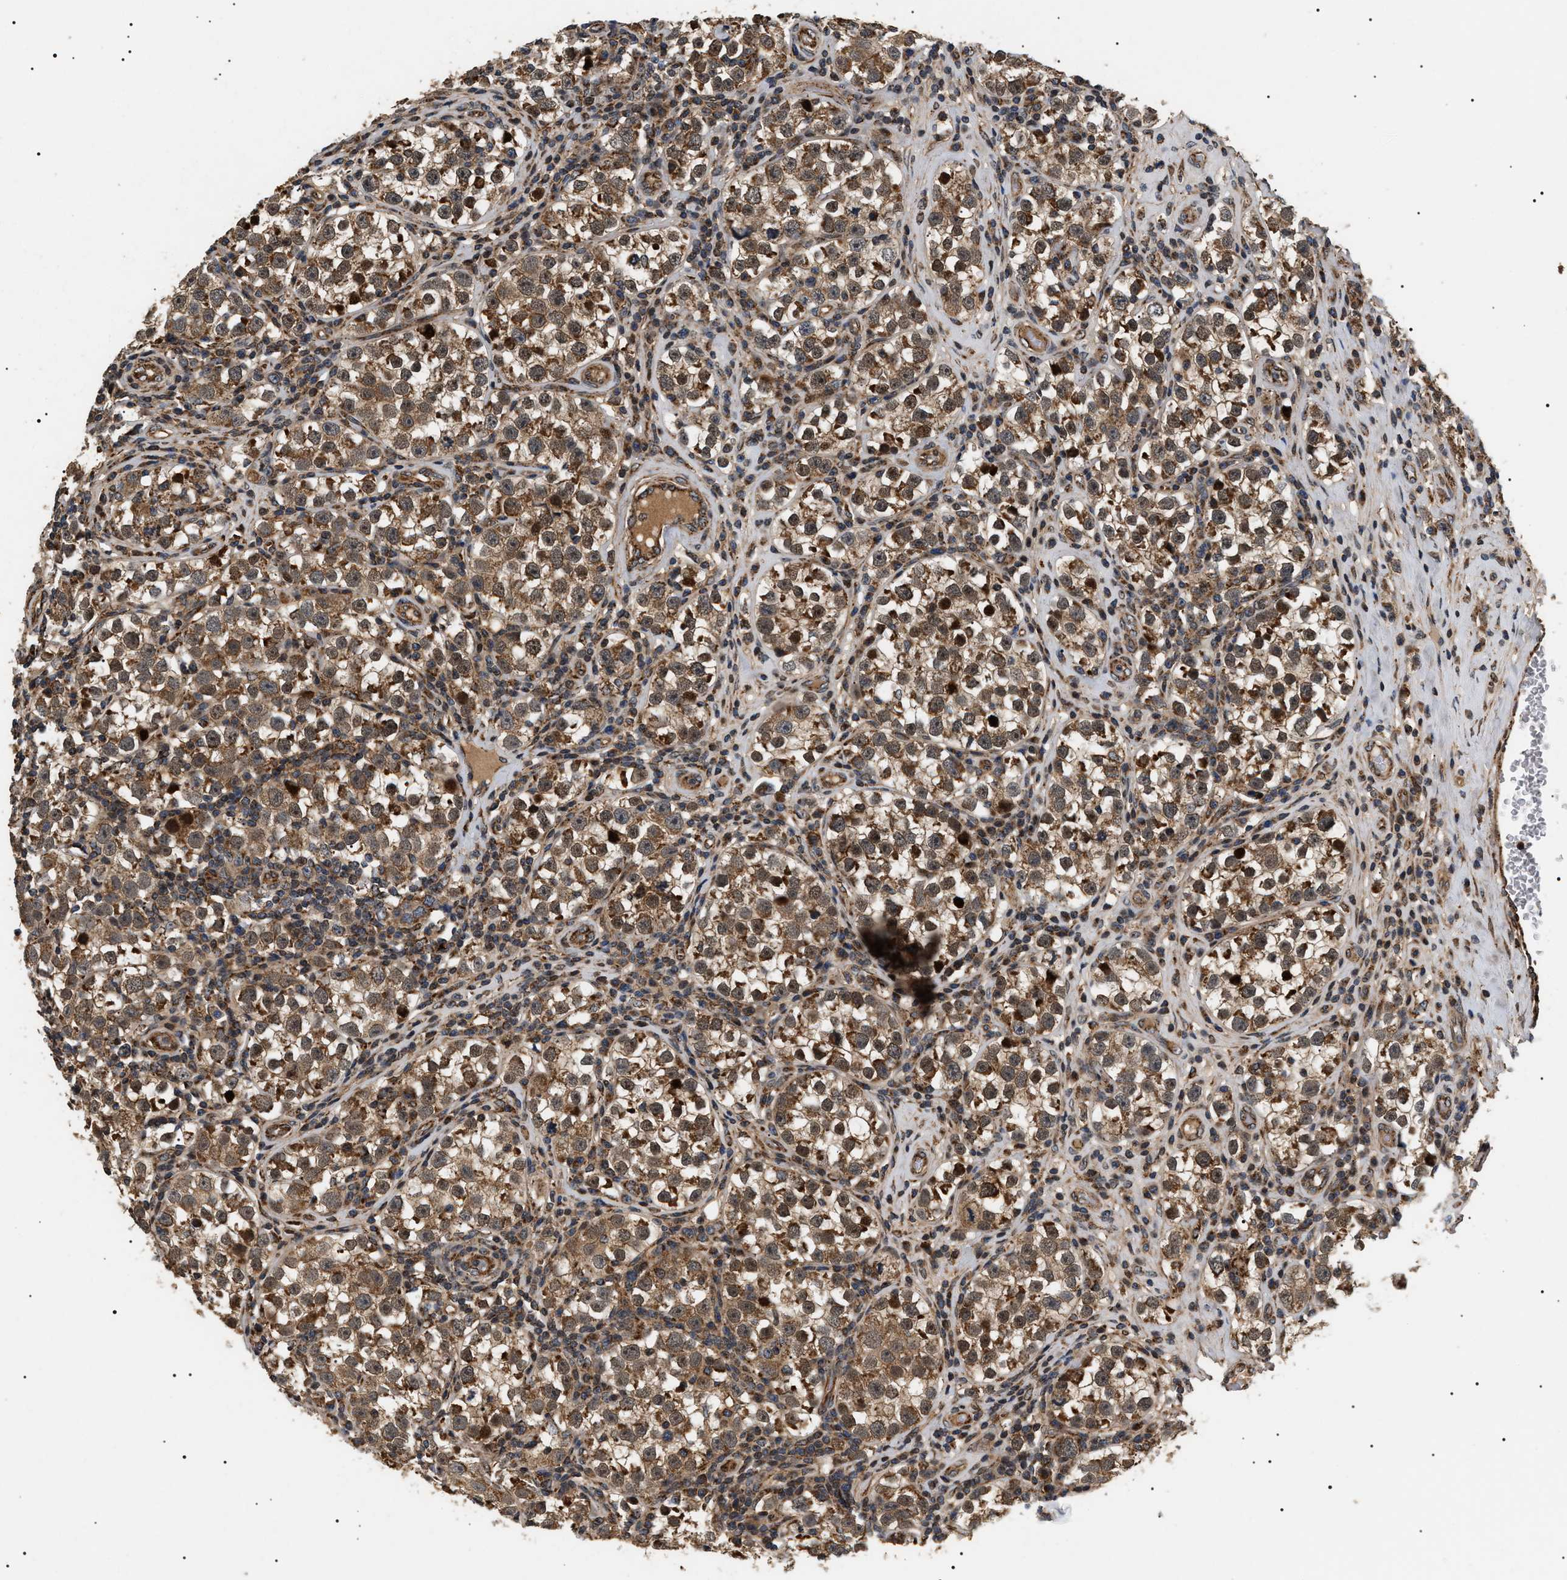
{"staining": {"intensity": "moderate", "quantity": ">75%", "location": "cytoplasmic/membranous,nuclear"}, "tissue": "testis cancer", "cell_type": "Tumor cells", "image_type": "cancer", "snomed": [{"axis": "morphology", "description": "Normal tissue, NOS"}, {"axis": "morphology", "description": "Seminoma, NOS"}, {"axis": "topography", "description": "Testis"}], "caption": "High-power microscopy captured an immunohistochemistry micrograph of testis cancer, revealing moderate cytoplasmic/membranous and nuclear staining in about >75% of tumor cells. Using DAB (brown) and hematoxylin (blue) stains, captured at high magnification using brightfield microscopy.", "gene": "ZBTB26", "patient": {"sex": "male", "age": 43}}